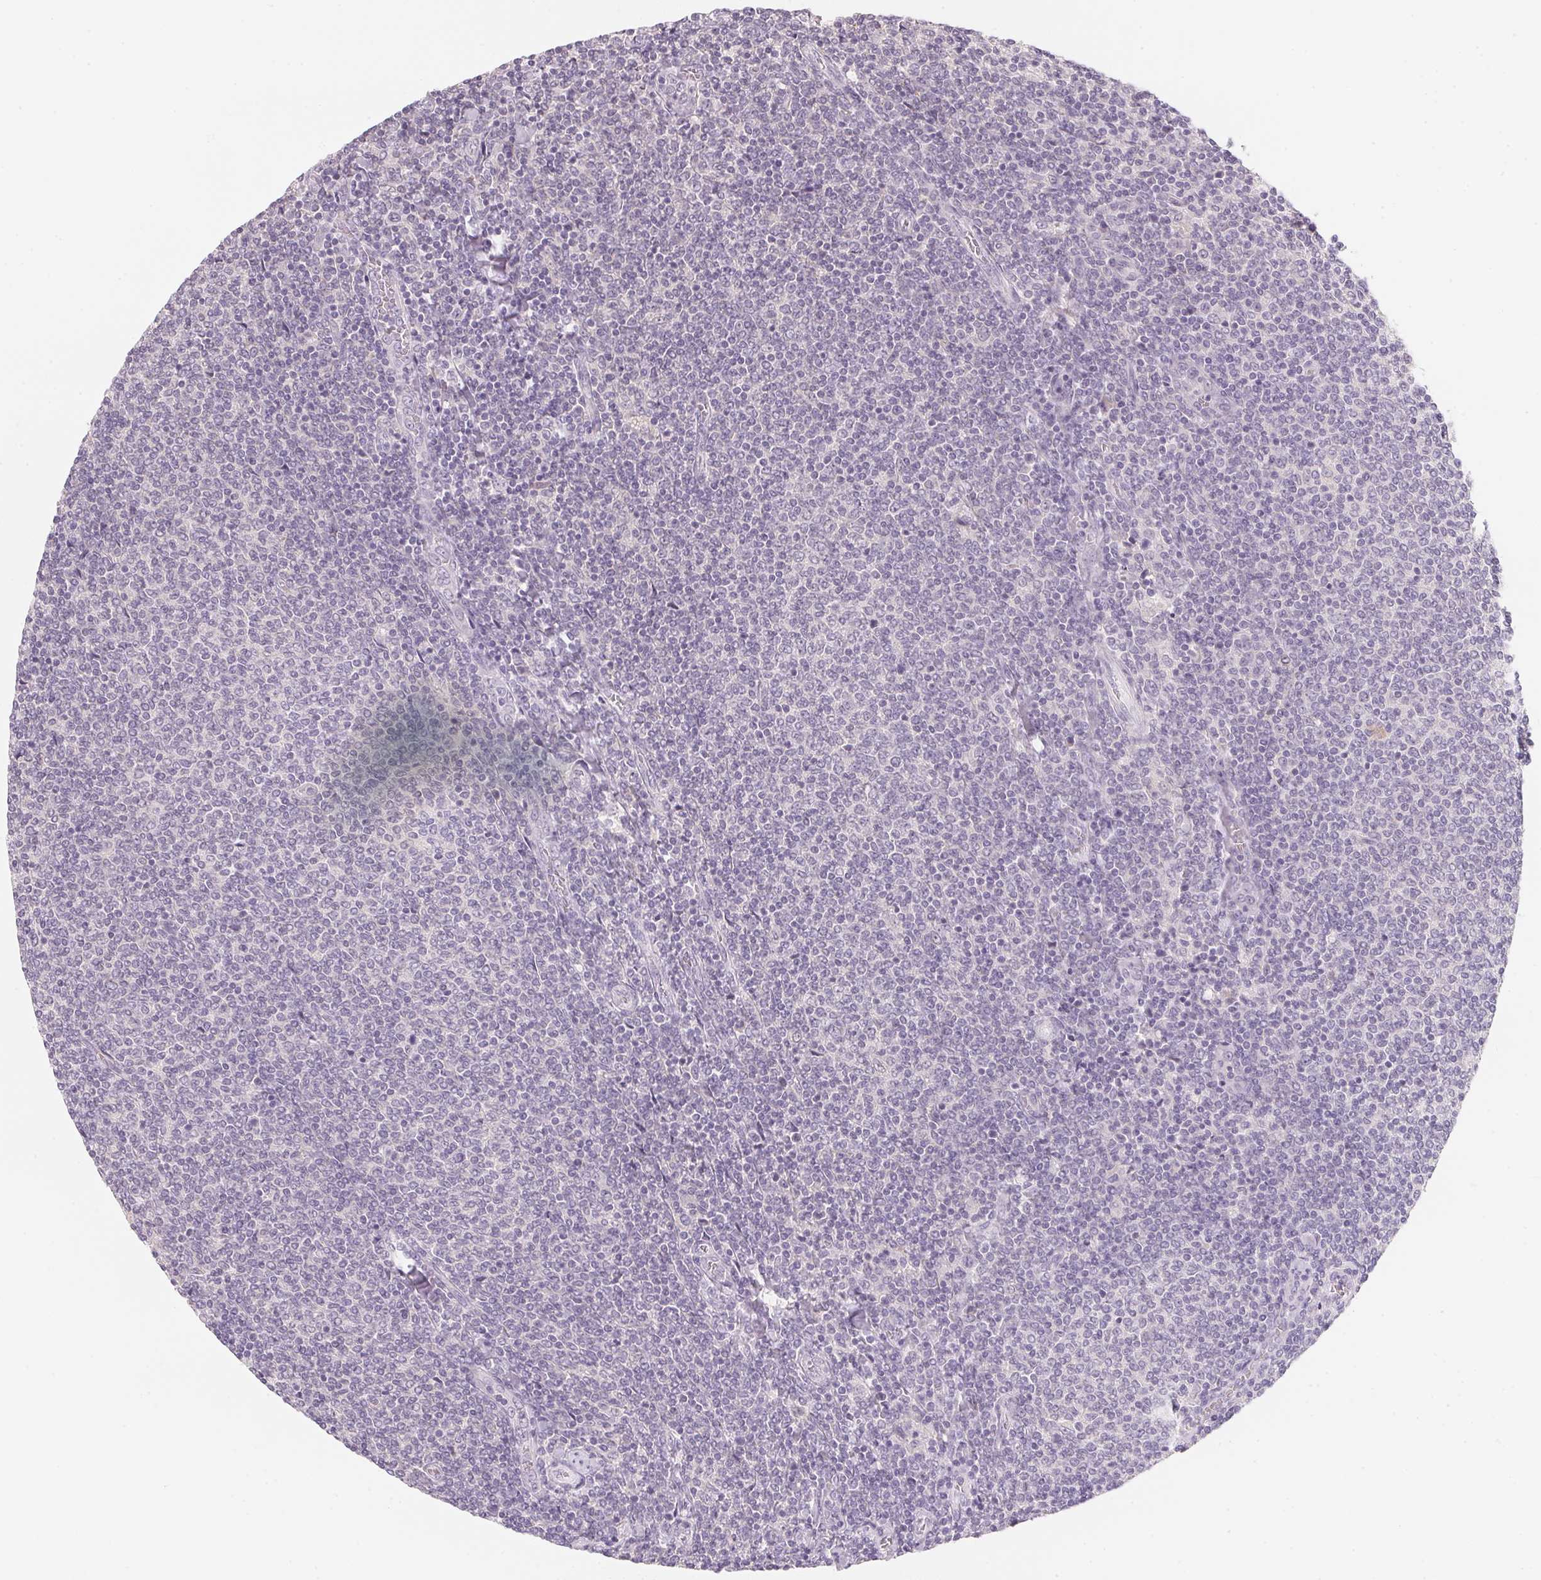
{"staining": {"intensity": "negative", "quantity": "none", "location": "none"}, "tissue": "lymphoma", "cell_type": "Tumor cells", "image_type": "cancer", "snomed": [{"axis": "morphology", "description": "Malignant lymphoma, non-Hodgkin's type, Low grade"}, {"axis": "topography", "description": "Lymph node"}], "caption": "Immunohistochemistry (IHC) of human low-grade malignant lymphoma, non-Hodgkin's type exhibits no staining in tumor cells. (DAB (3,3'-diaminobenzidine) IHC, high magnification).", "gene": "CFAP276", "patient": {"sex": "male", "age": 52}}